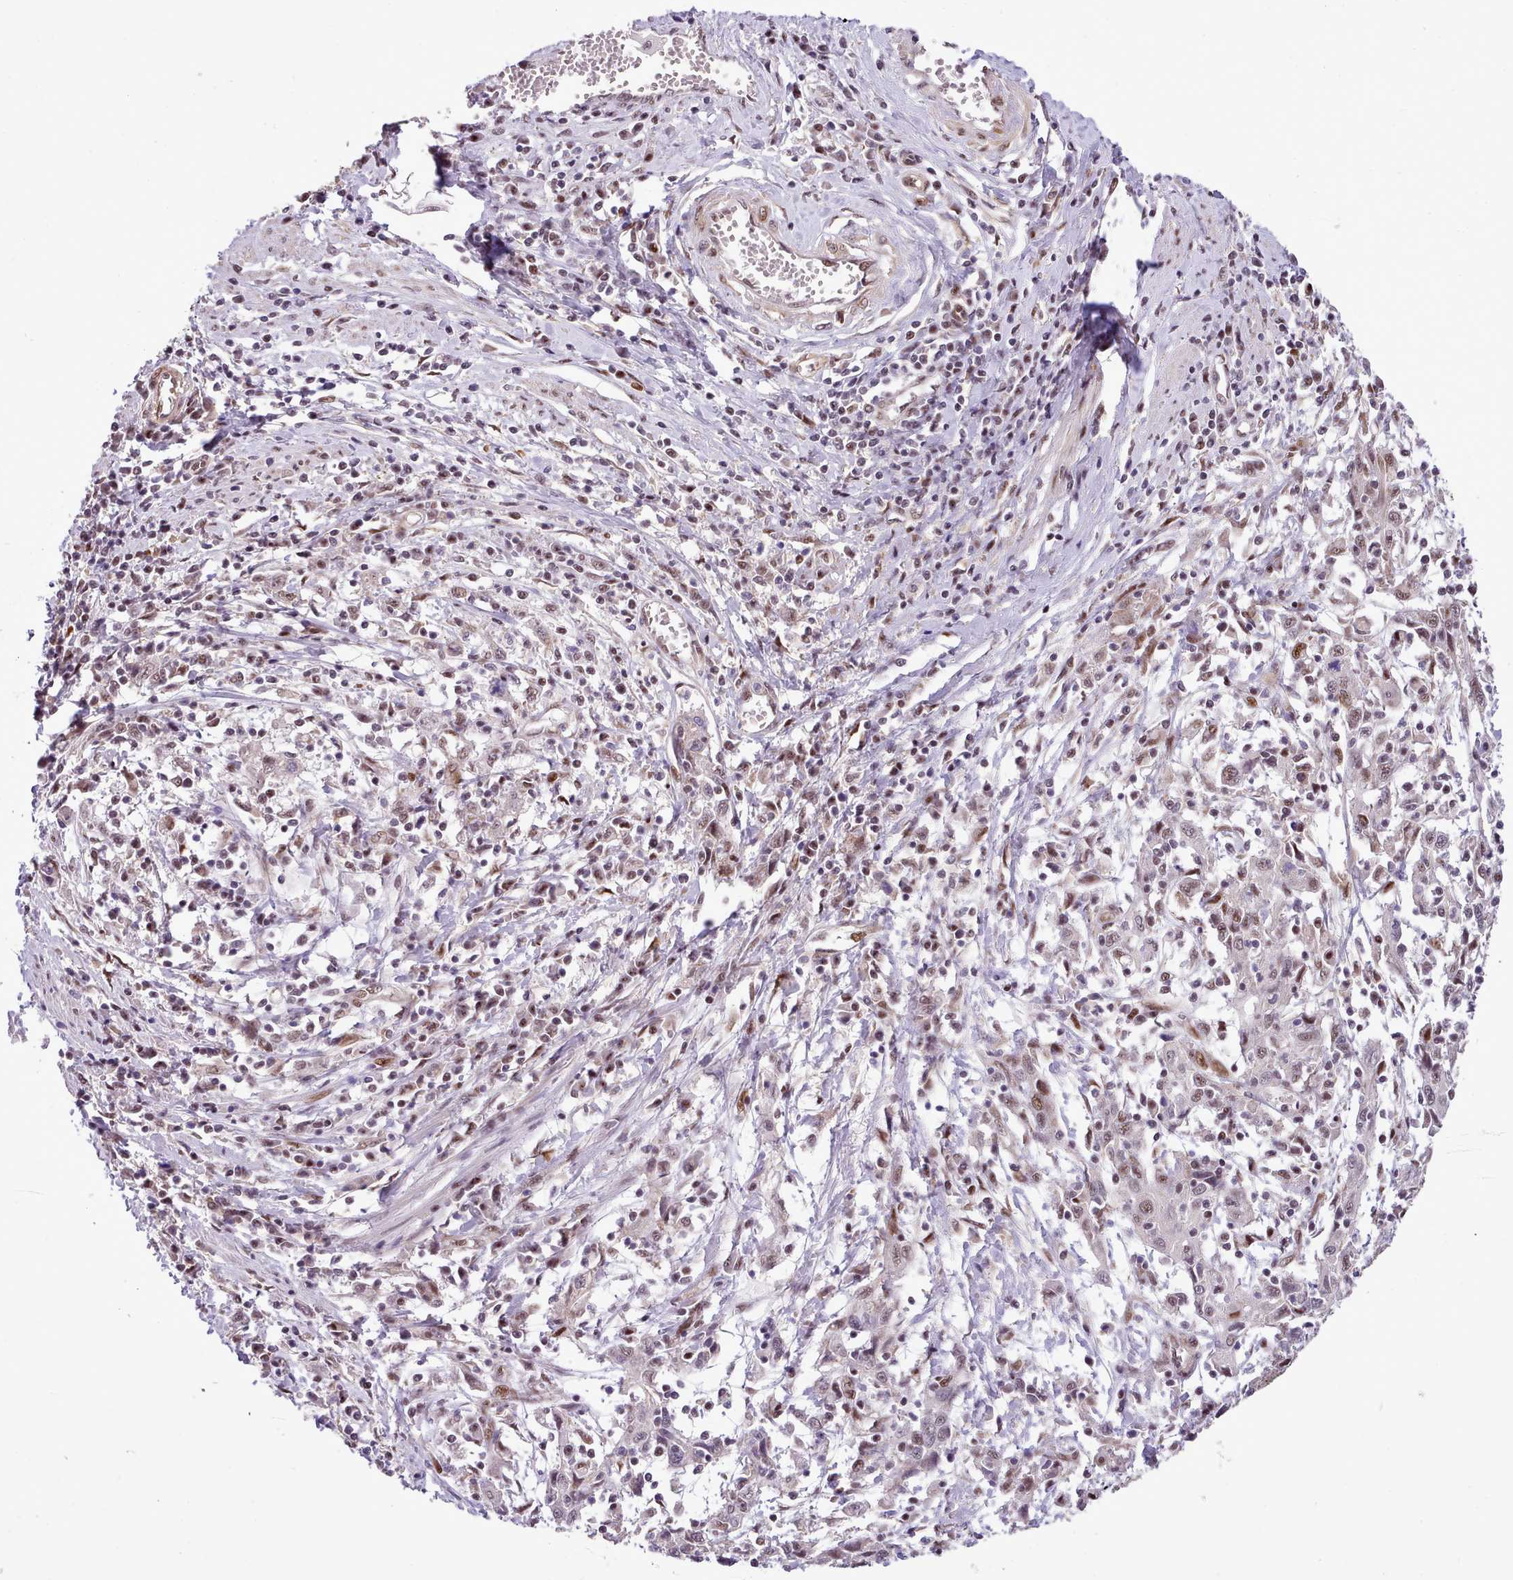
{"staining": {"intensity": "weak", "quantity": "<25%", "location": "nuclear"}, "tissue": "cervical cancer", "cell_type": "Tumor cells", "image_type": "cancer", "snomed": [{"axis": "morphology", "description": "Squamous cell carcinoma, NOS"}, {"axis": "topography", "description": "Cervix"}], "caption": "A high-resolution photomicrograph shows immunohistochemistry staining of cervical squamous cell carcinoma, which exhibits no significant expression in tumor cells.", "gene": "HOXB7", "patient": {"sex": "female", "age": 46}}